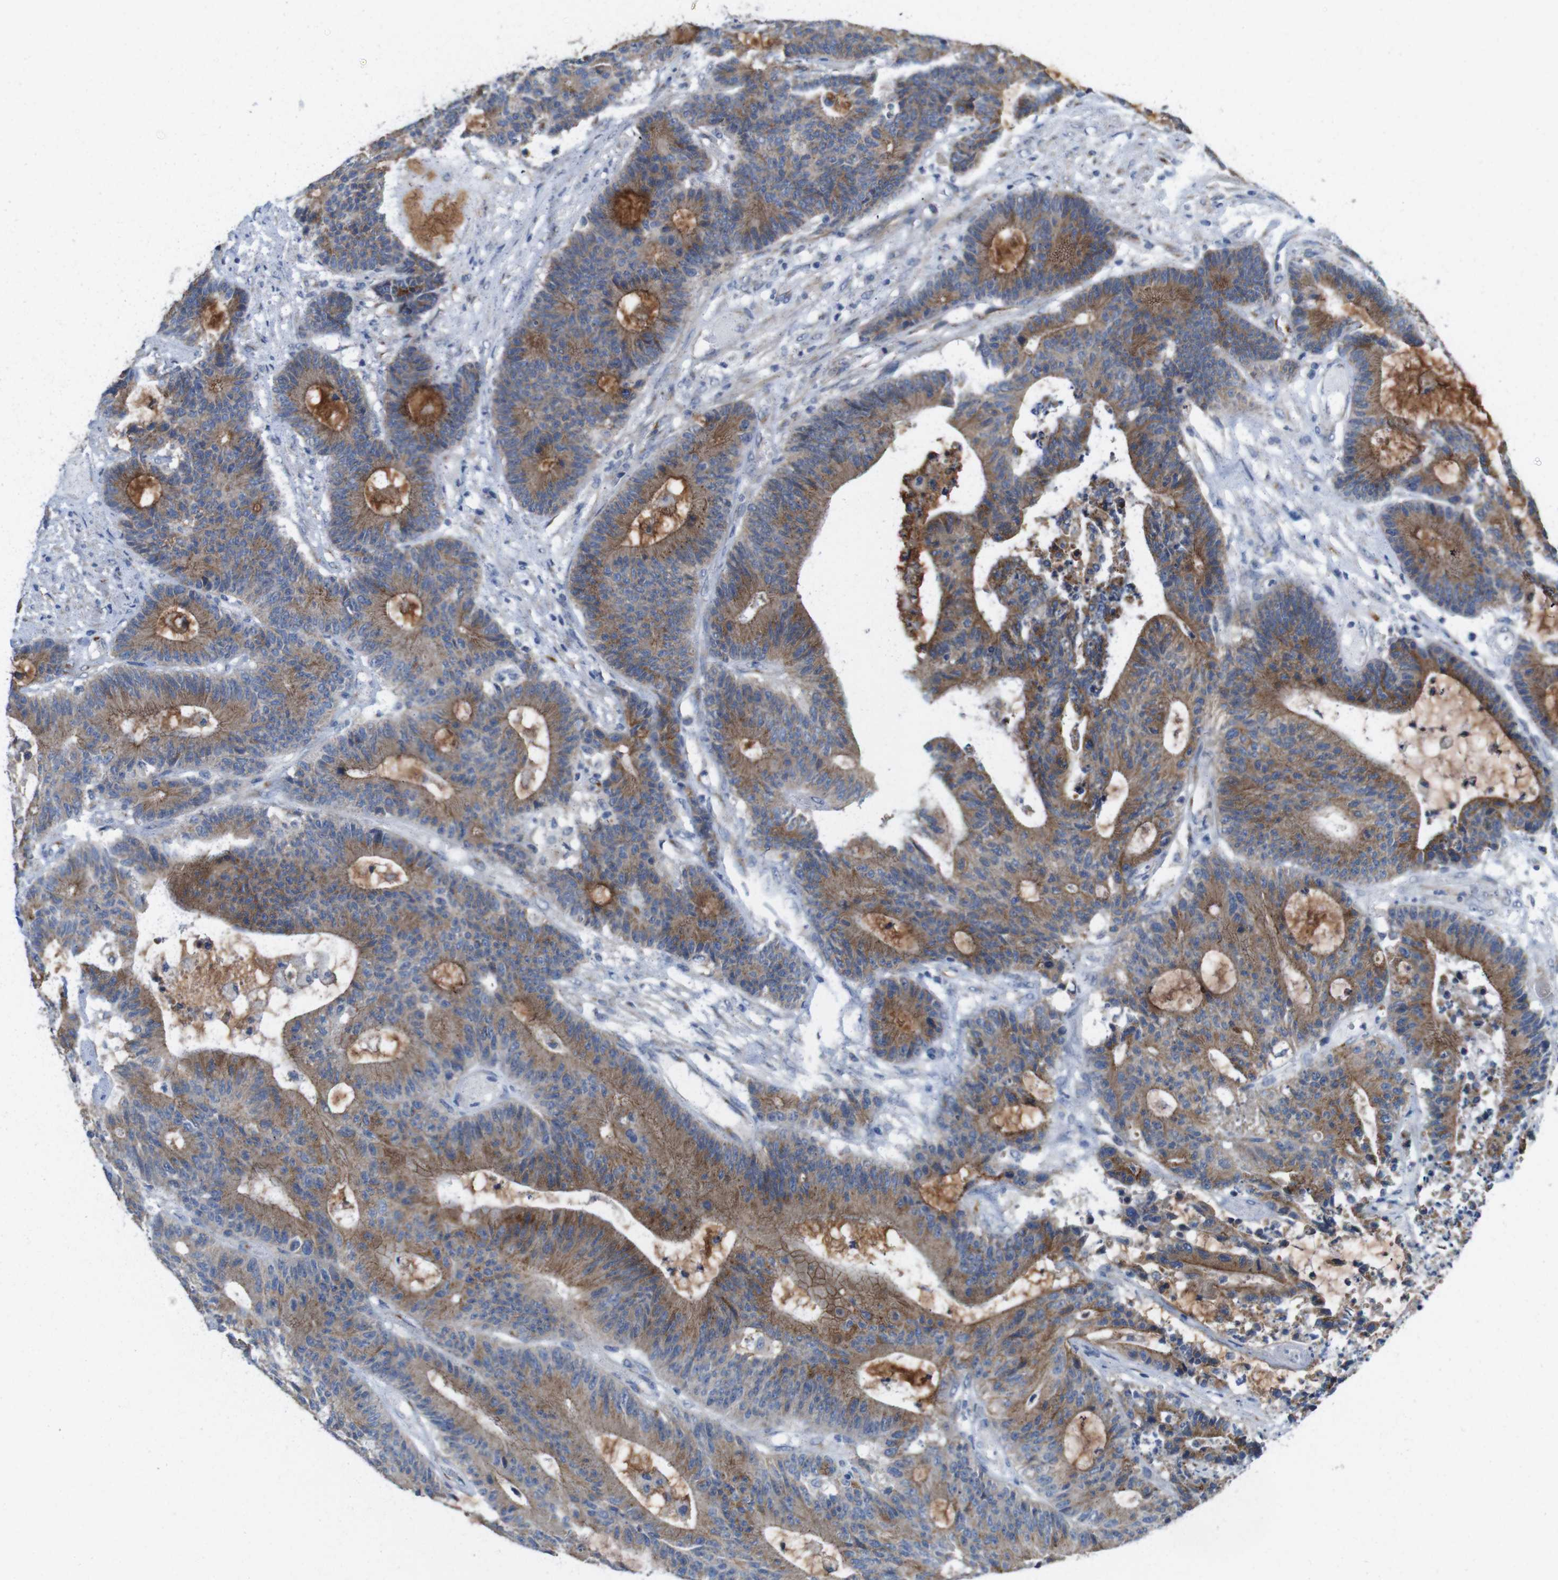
{"staining": {"intensity": "moderate", "quantity": ">75%", "location": "cytoplasmic/membranous"}, "tissue": "colorectal cancer", "cell_type": "Tumor cells", "image_type": "cancer", "snomed": [{"axis": "morphology", "description": "Adenocarcinoma, NOS"}, {"axis": "topography", "description": "Colon"}], "caption": "Immunohistochemical staining of colorectal cancer (adenocarcinoma) reveals moderate cytoplasmic/membranous protein expression in about >75% of tumor cells.", "gene": "EFCAB14", "patient": {"sex": "female", "age": 84}}